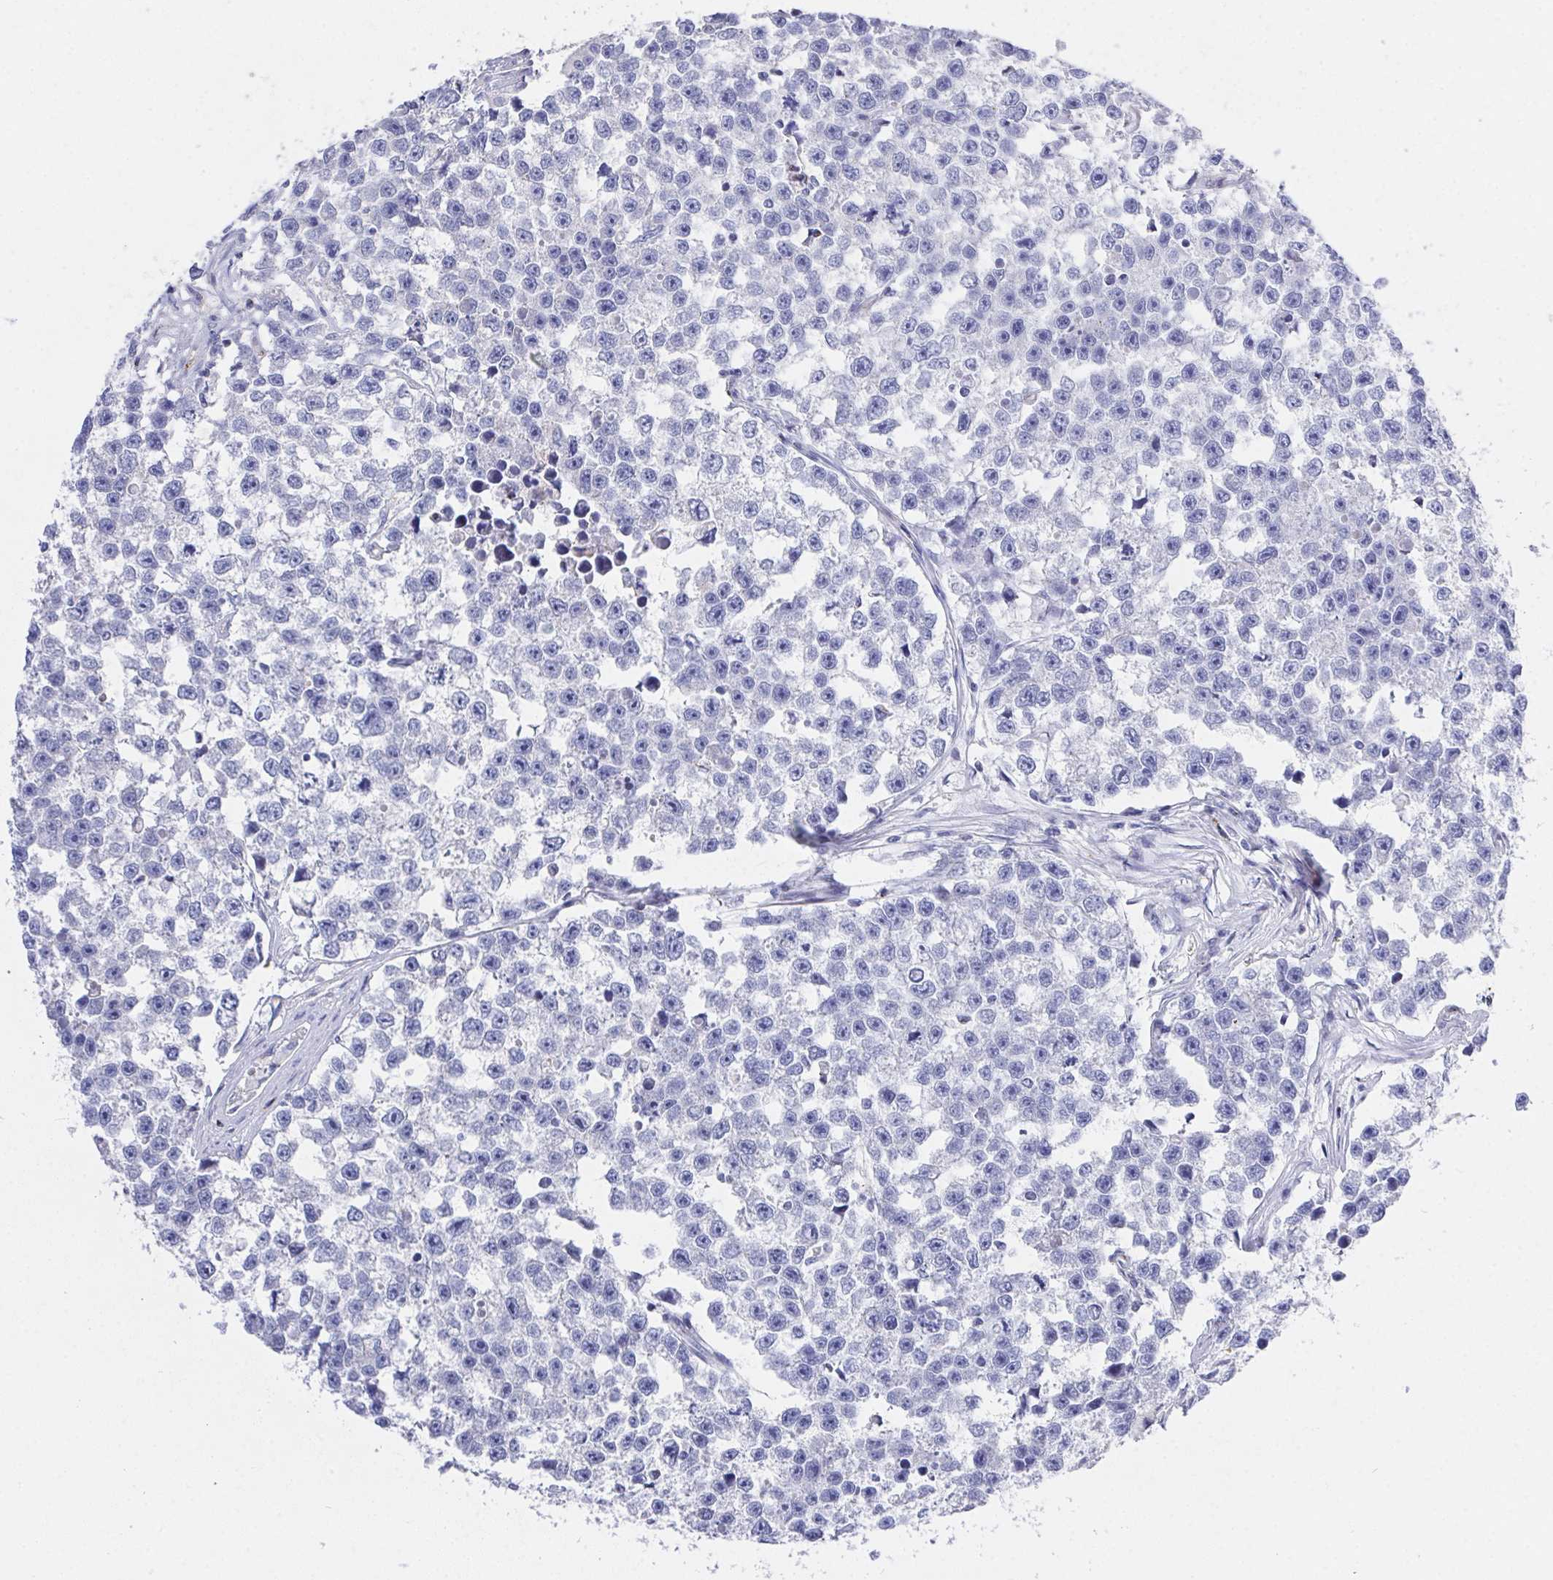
{"staining": {"intensity": "negative", "quantity": "none", "location": "none"}, "tissue": "testis cancer", "cell_type": "Tumor cells", "image_type": "cancer", "snomed": [{"axis": "morphology", "description": "Seminoma, NOS"}, {"axis": "topography", "description": "Testis"}], "caption": "The IHC micrograph has no significant expression in tumor cells of testis cancer (seminoma) tissue. Brightfield microscopy of IHC stained with DAB (brown) and hematoxylin (blue), captured at high magnification.", "gene": "PRG3", "patient": {"sex": "male", "age": 26}}